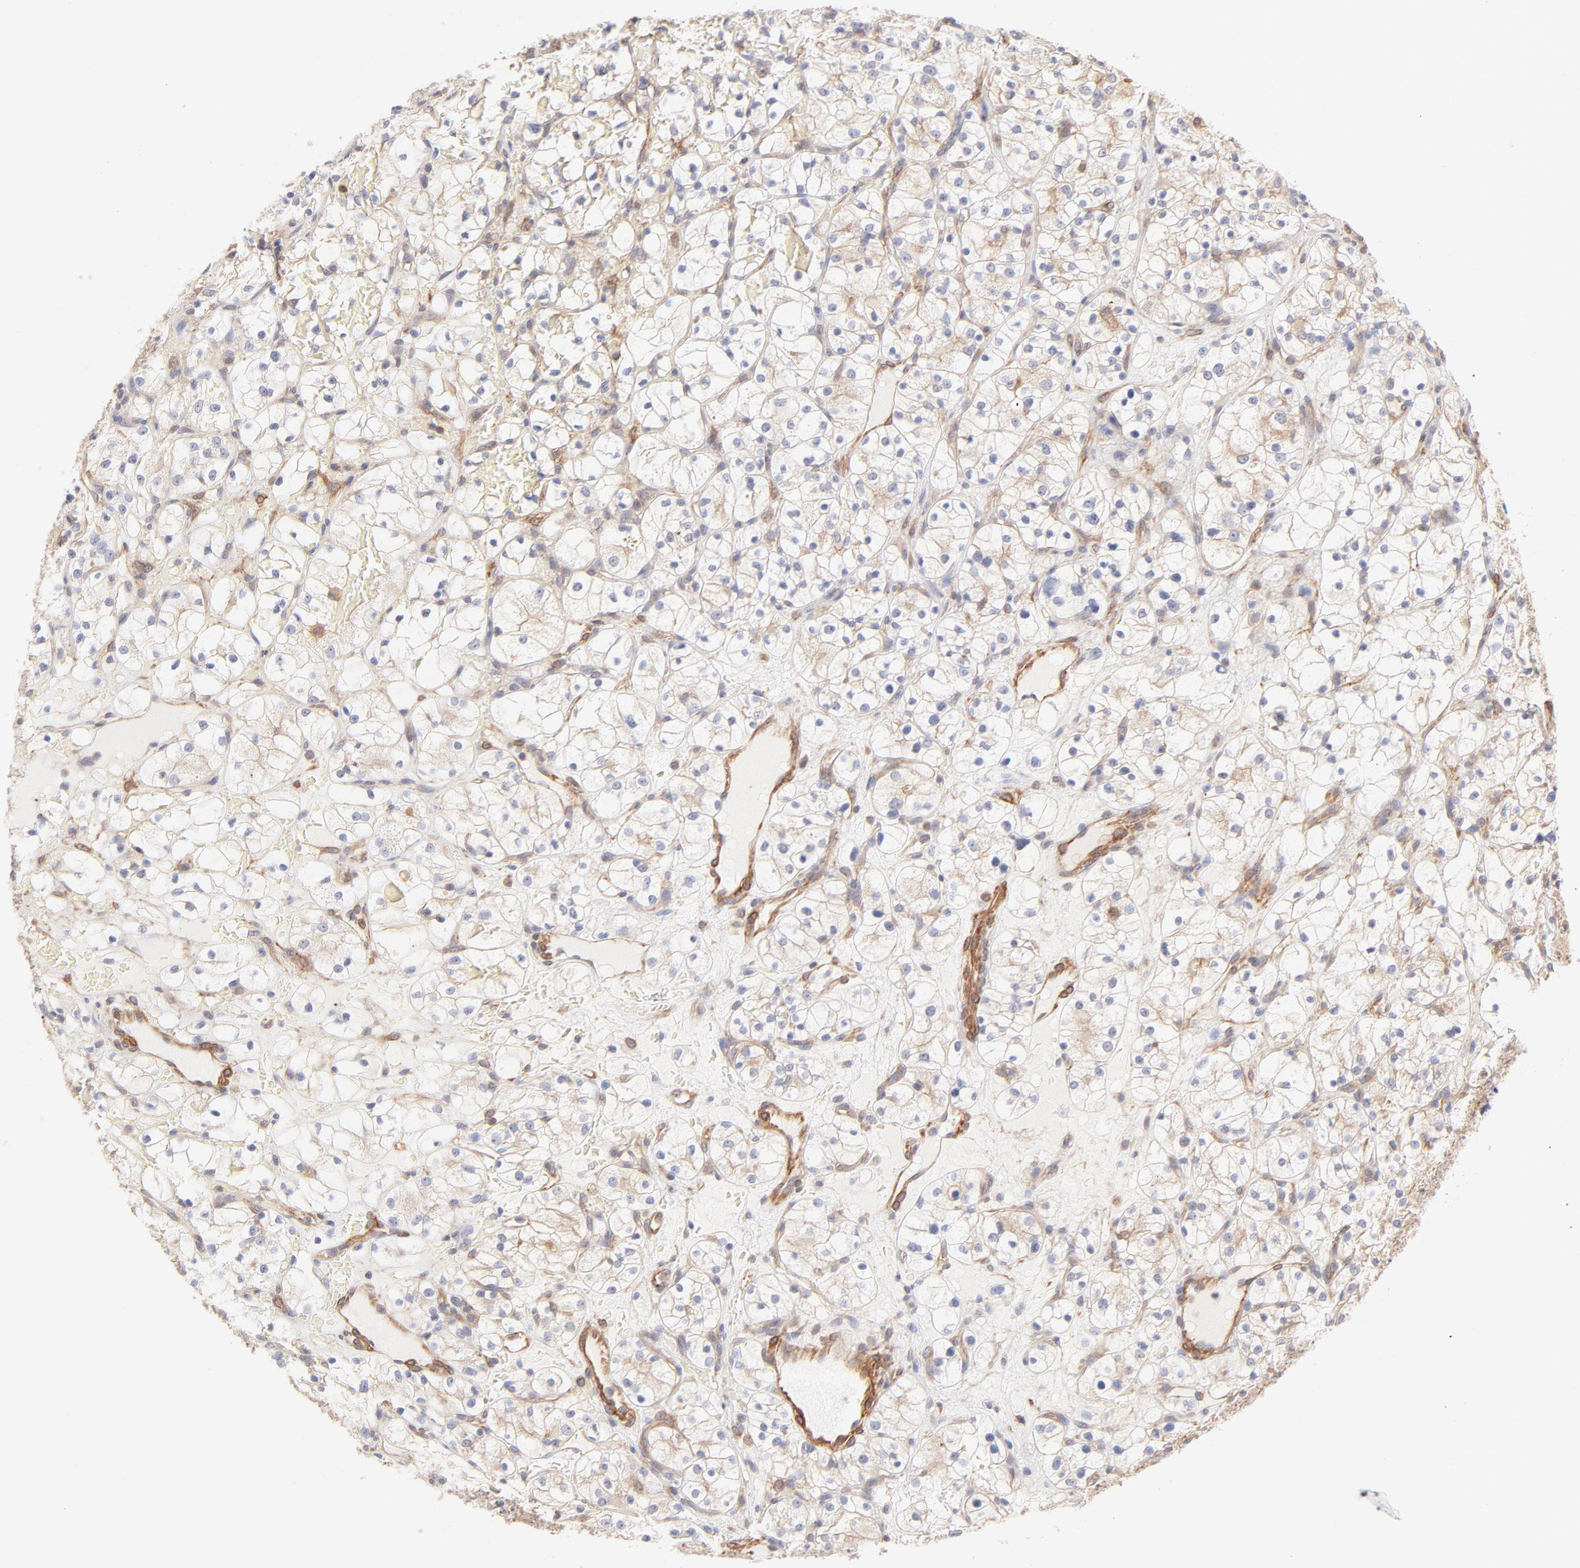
{"staining": {"intensity": "negative", "quantity": "none", "location": "none"}, "tissue": "renal cancer", "cell_type": "Tumor cells", "image_type": "cancer", "snomed": [{"axis": "morphology", "description": "Adenocarcinoma, NOS"}, {"axis": "topography", "description": "Kidney"}], "caption": "Immunohistochemistry (IHC) micrograph of neoplastic tissue: human renal adenocarcinoma stained with DAB (3,3'-diaminobenzidine) demonstrates no significant protein positivity in tumor cells.", "gene": "LDLRAP1", "patient": {"sex": "female", "age": 60}}